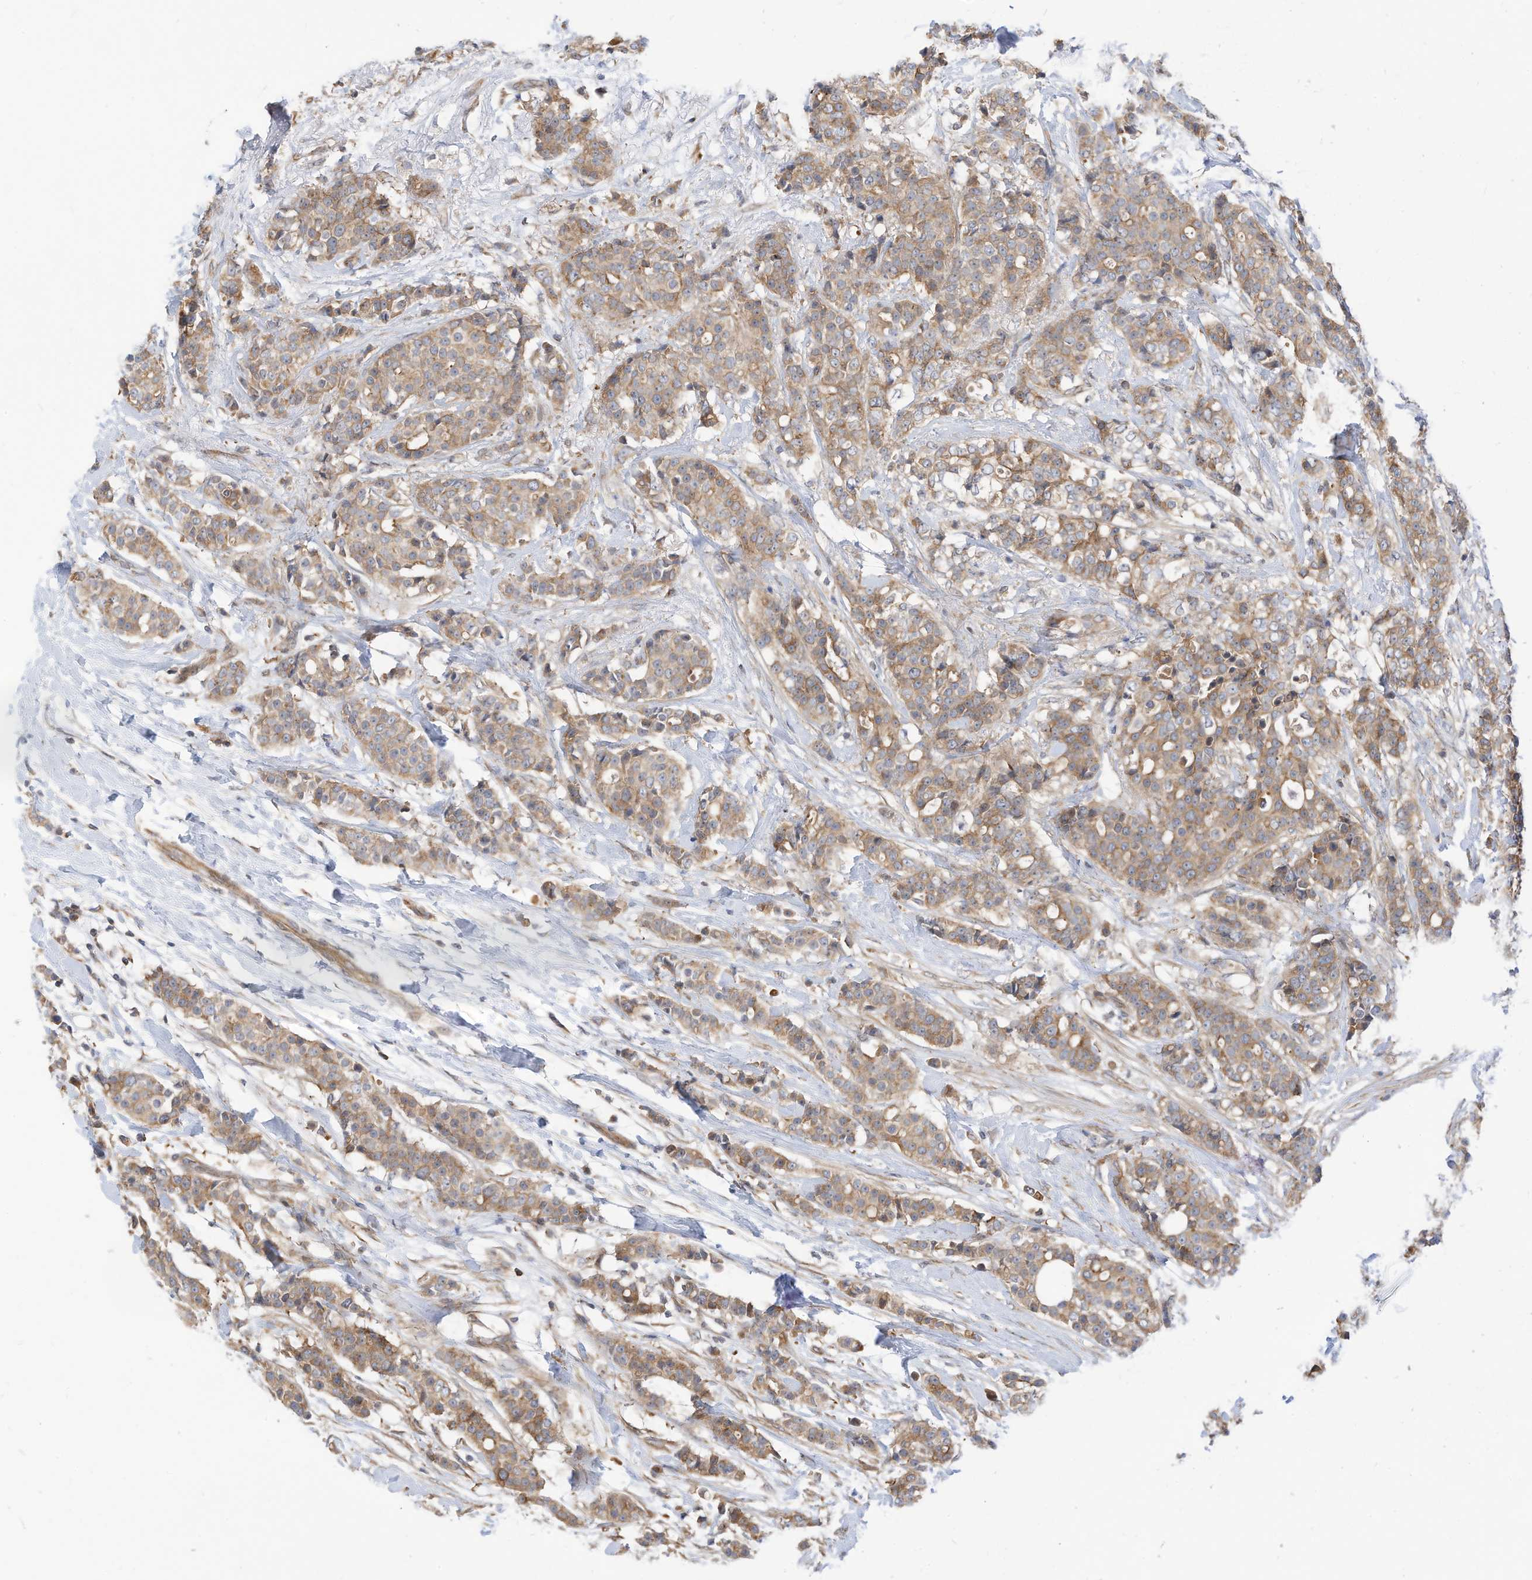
{"staining": {"intensity": "moderate", "quantity": ">75%", "location": "cytoplasmic/membranous"}, "tissue": "breast cancer", "cell_type": "Tumor cells", "image_type": "cancer", "snomed": [{"axis": "morphology", "description": "Lobular carcinoma"}, {"axis": "topography", "description": "Breast"}], "caption": "This micrograph shows IHC staining of human breast cancer, with medium moderate cytoplasmic/membranous expression in about >75% of tumor cells.", "gene": "OFD1", "patient": {"sex": "female", "age": 51}}